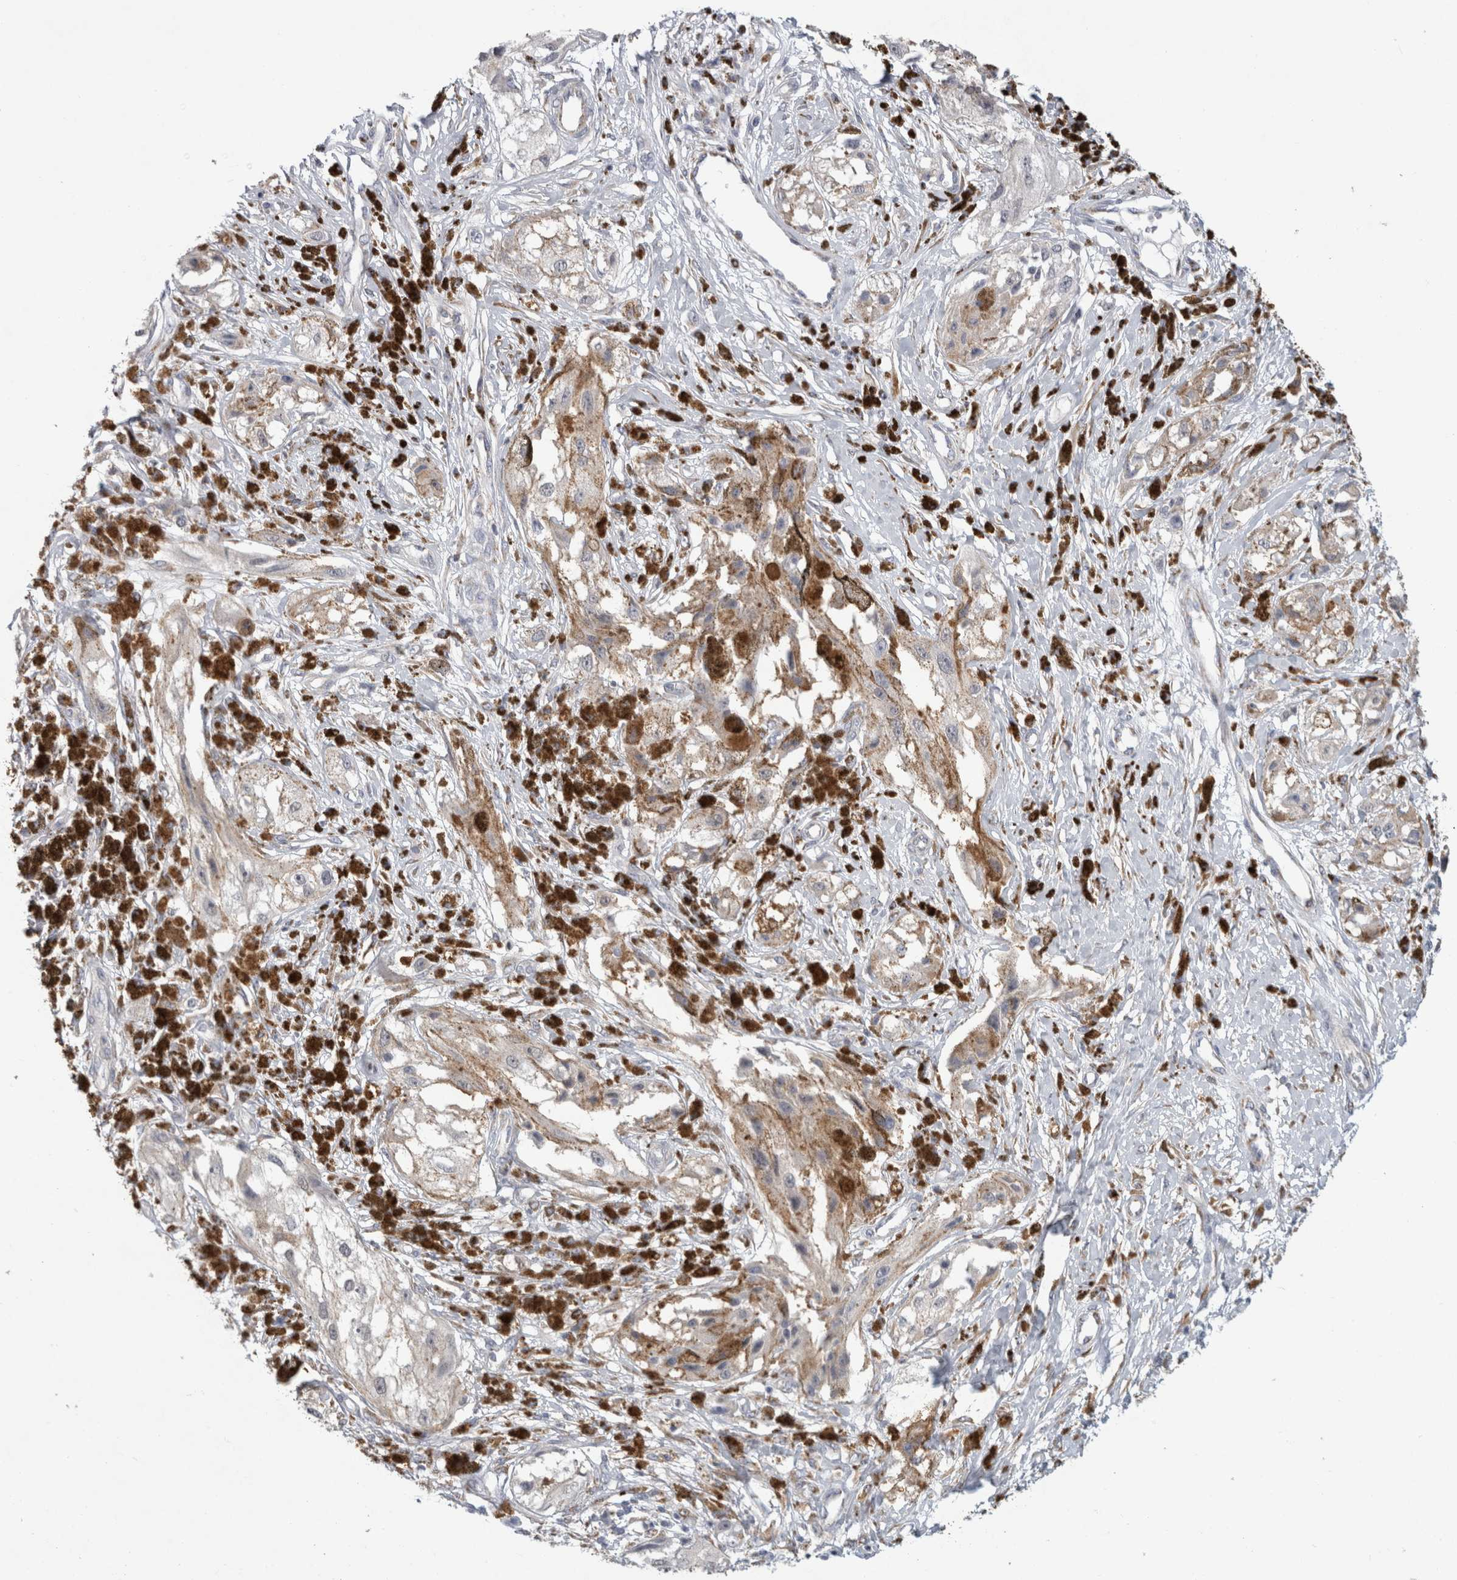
{"staining": {"intensity": "negative", "quantity": "none", "location": "none"}, "tissue": "melanoma", "cell_type": "Tumor cells", "image_type": "cancer", "snomed": [{"axis": "morphology", "description": "Malignant melanoma, NOS"}, {"axis": "topography", "description": "Skin"}], "caption": "The micrograph shows no staining of tumor cells in malignant melanoma. Brightfield microscopy of IHC stained with DAB (brown) and hematoxylin (blue), captured at high magnification.", "gene": "RAB18", "patient": {"sex": "male", "age": 88}}